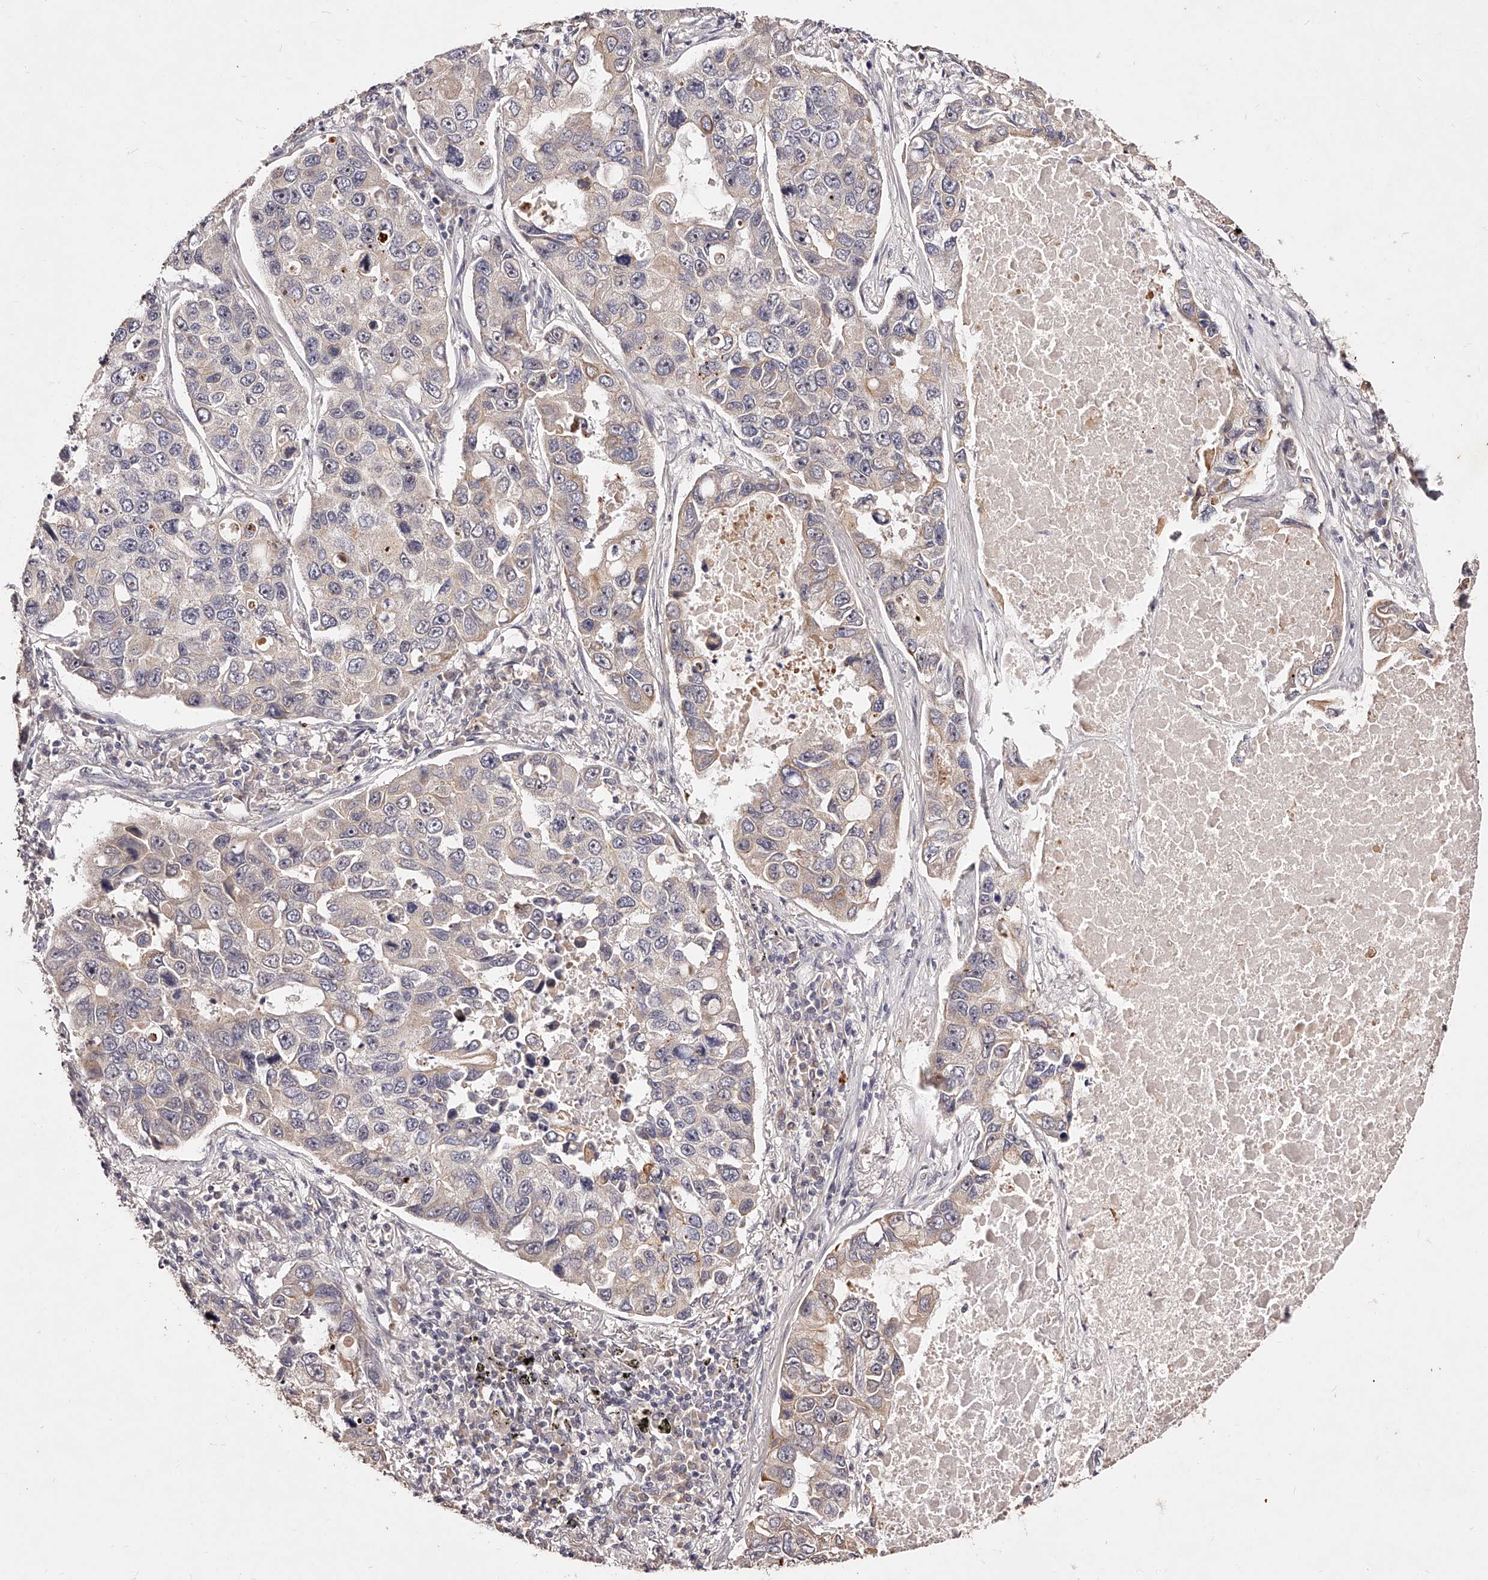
{"staining": {"intensity": "moderate", "quantity": "<25%", "location": "cytoplasmic/membranous"}, "tissue": "lung cancer", "cell_type": "Tumor cells", "image_type": "cancer", "snomed": [{"axis": "morphology", "description": "Adenocarcinoma, NOS"}, {"axis": "topography", "description": "Lung"}], "caption": "Immunohistochemical staining of lung adenocarcinoma shows moderate cytoplasmic/membranous protein positivity in approximately <25% of tumor cells. (DAB IHC, brown staining for protein, blue staining for nuclei).", "gene": "PHACTR1", "patient": {"sex": "male", "age": 64}}